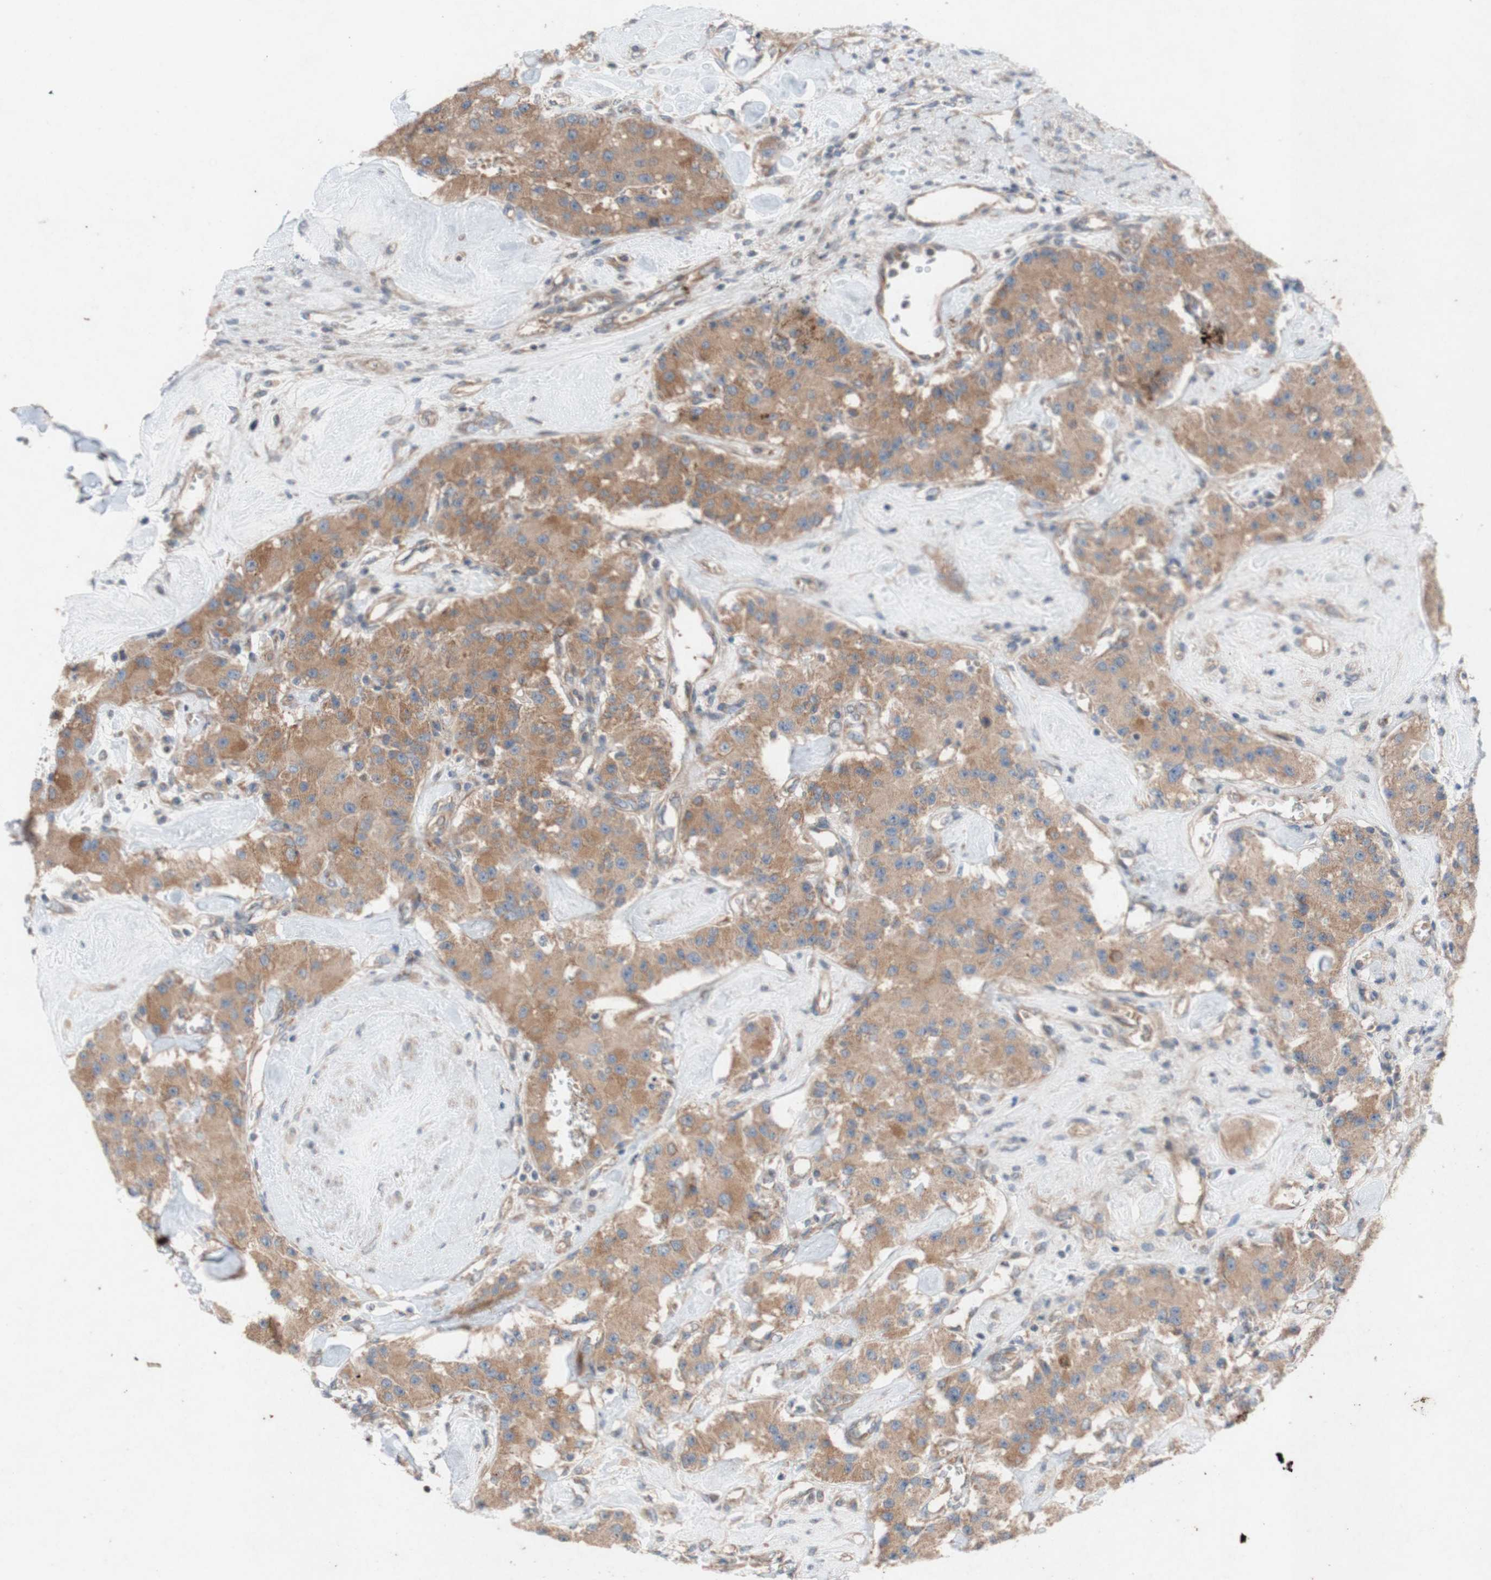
{"staining": {"intensity": "moderate", "quantity": ">75%", "location": "cytoplasmic/membranous"}, "tissue": "carcinoid", "cell_type": "Tumor cells", "image_type": "cancer", "snomed": [{"axis": "morphology", "description": "Carcinoid, malignant, NOS"}, {"axis": "topography", "description": "Pancreas"}], "caption": "A photomicrograph of malignant carcinoid stained for a protein reveals moderate cytoplasmic/membranous brown staining in tumor cells.", "gene": "TST", "patient": {"sex": "male", "age": 41}}